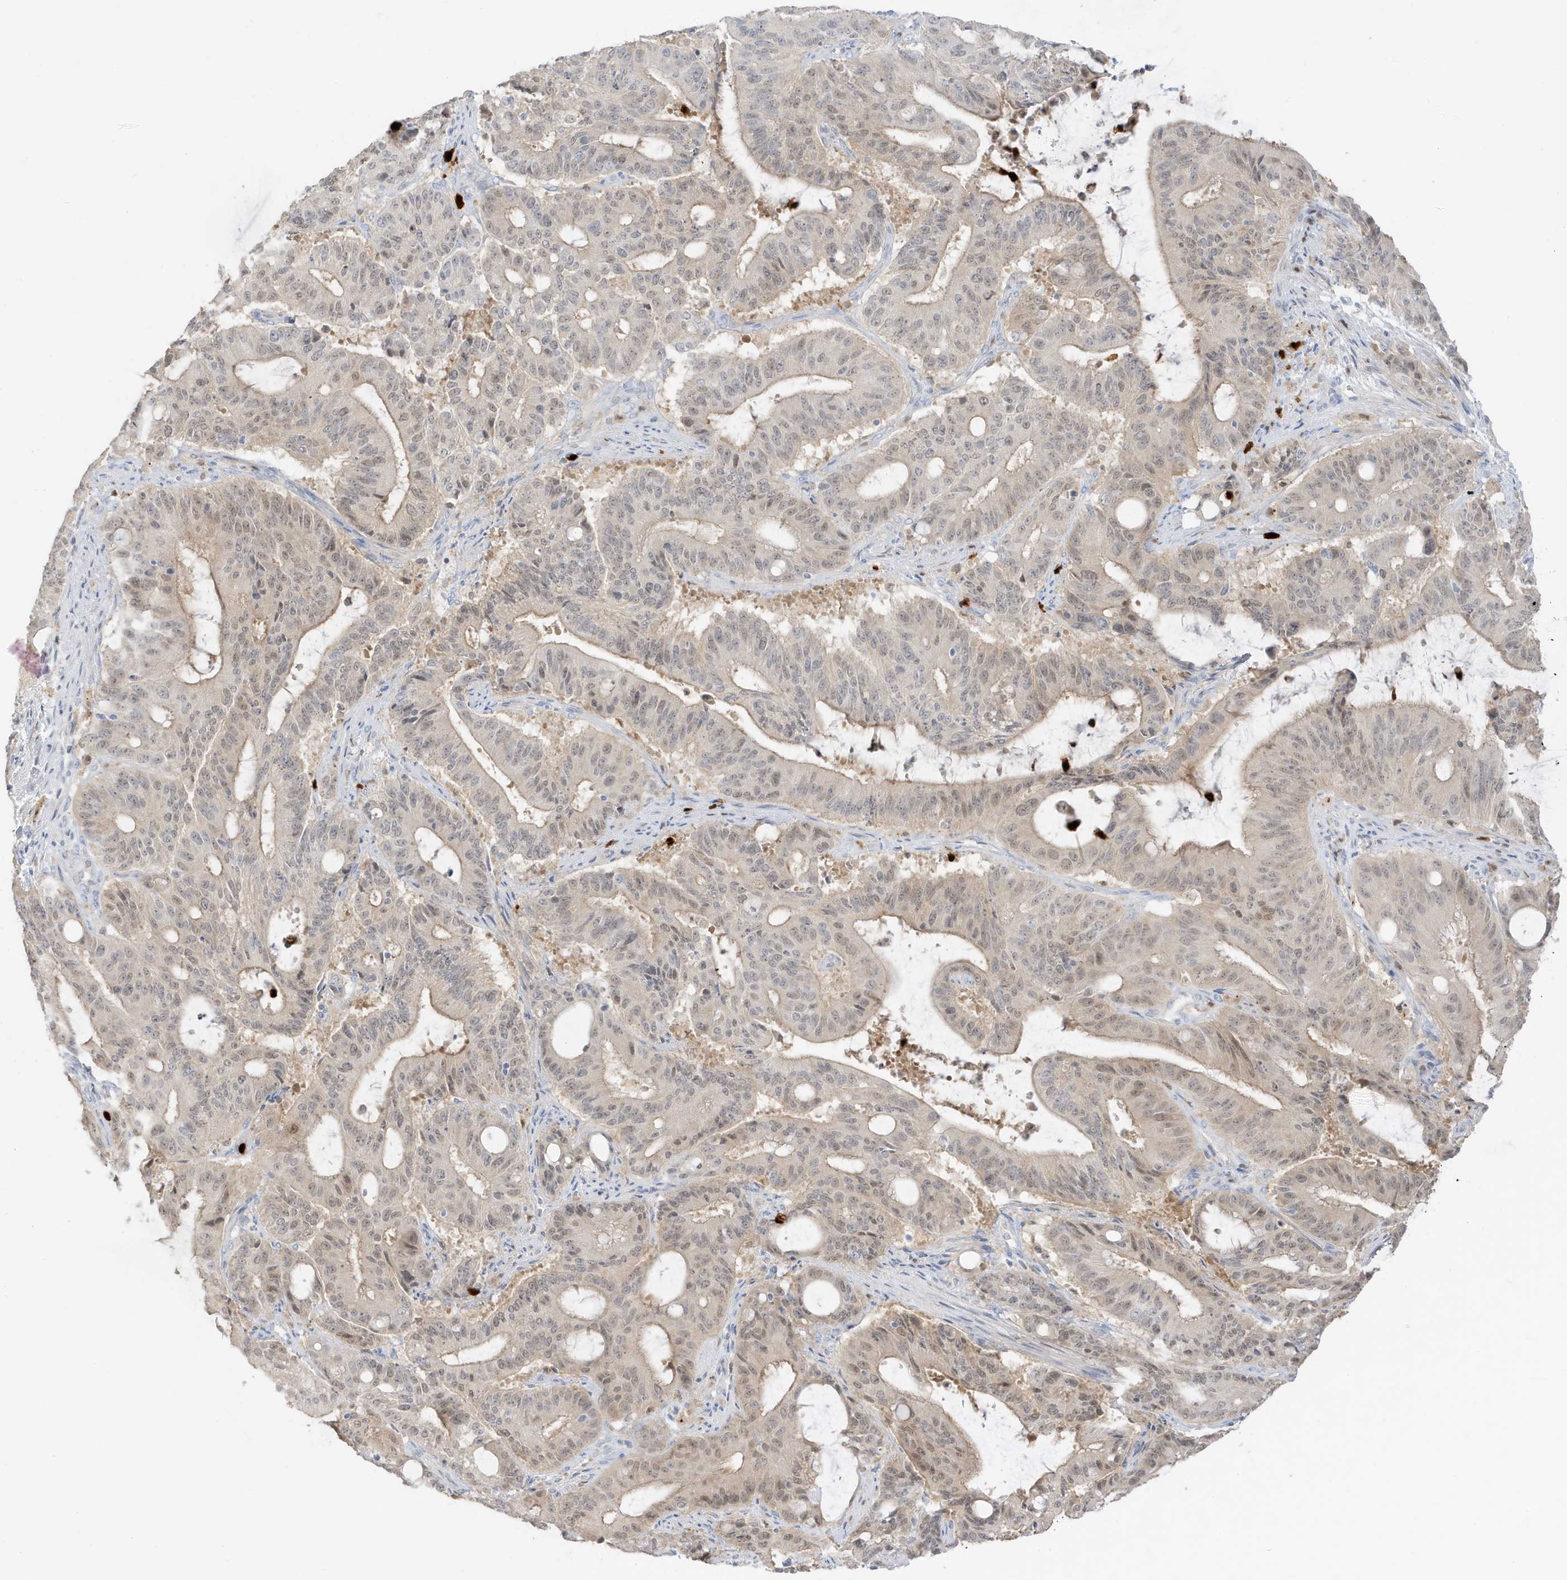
{"staining": {"intensity": "weak", "quantity": "<25%", "location": "nuclear"}, "tissue": "liver cancer", "cell_type": "Tumor cells", "image_type": "cancer", "snomed": [{"axis": "morphology", "description": "Normal tissue, NOS"}, {"axis": "morphology", "description": "Cholangiocarcinoma"}, {"axis": "topography", "description": "Liver"}, {"axis": "topography", "description": "Peripheral nerve tissue"}], "caption": "High magnification brightfield microscopy of cholangiocarcinoma (liver) stained with DAB (brown) and counterstained with hematoxylin (blue): tumor cells show no significant positivity.", "gene": "GCA", "patient": {"sex": "female", "age": 73}}